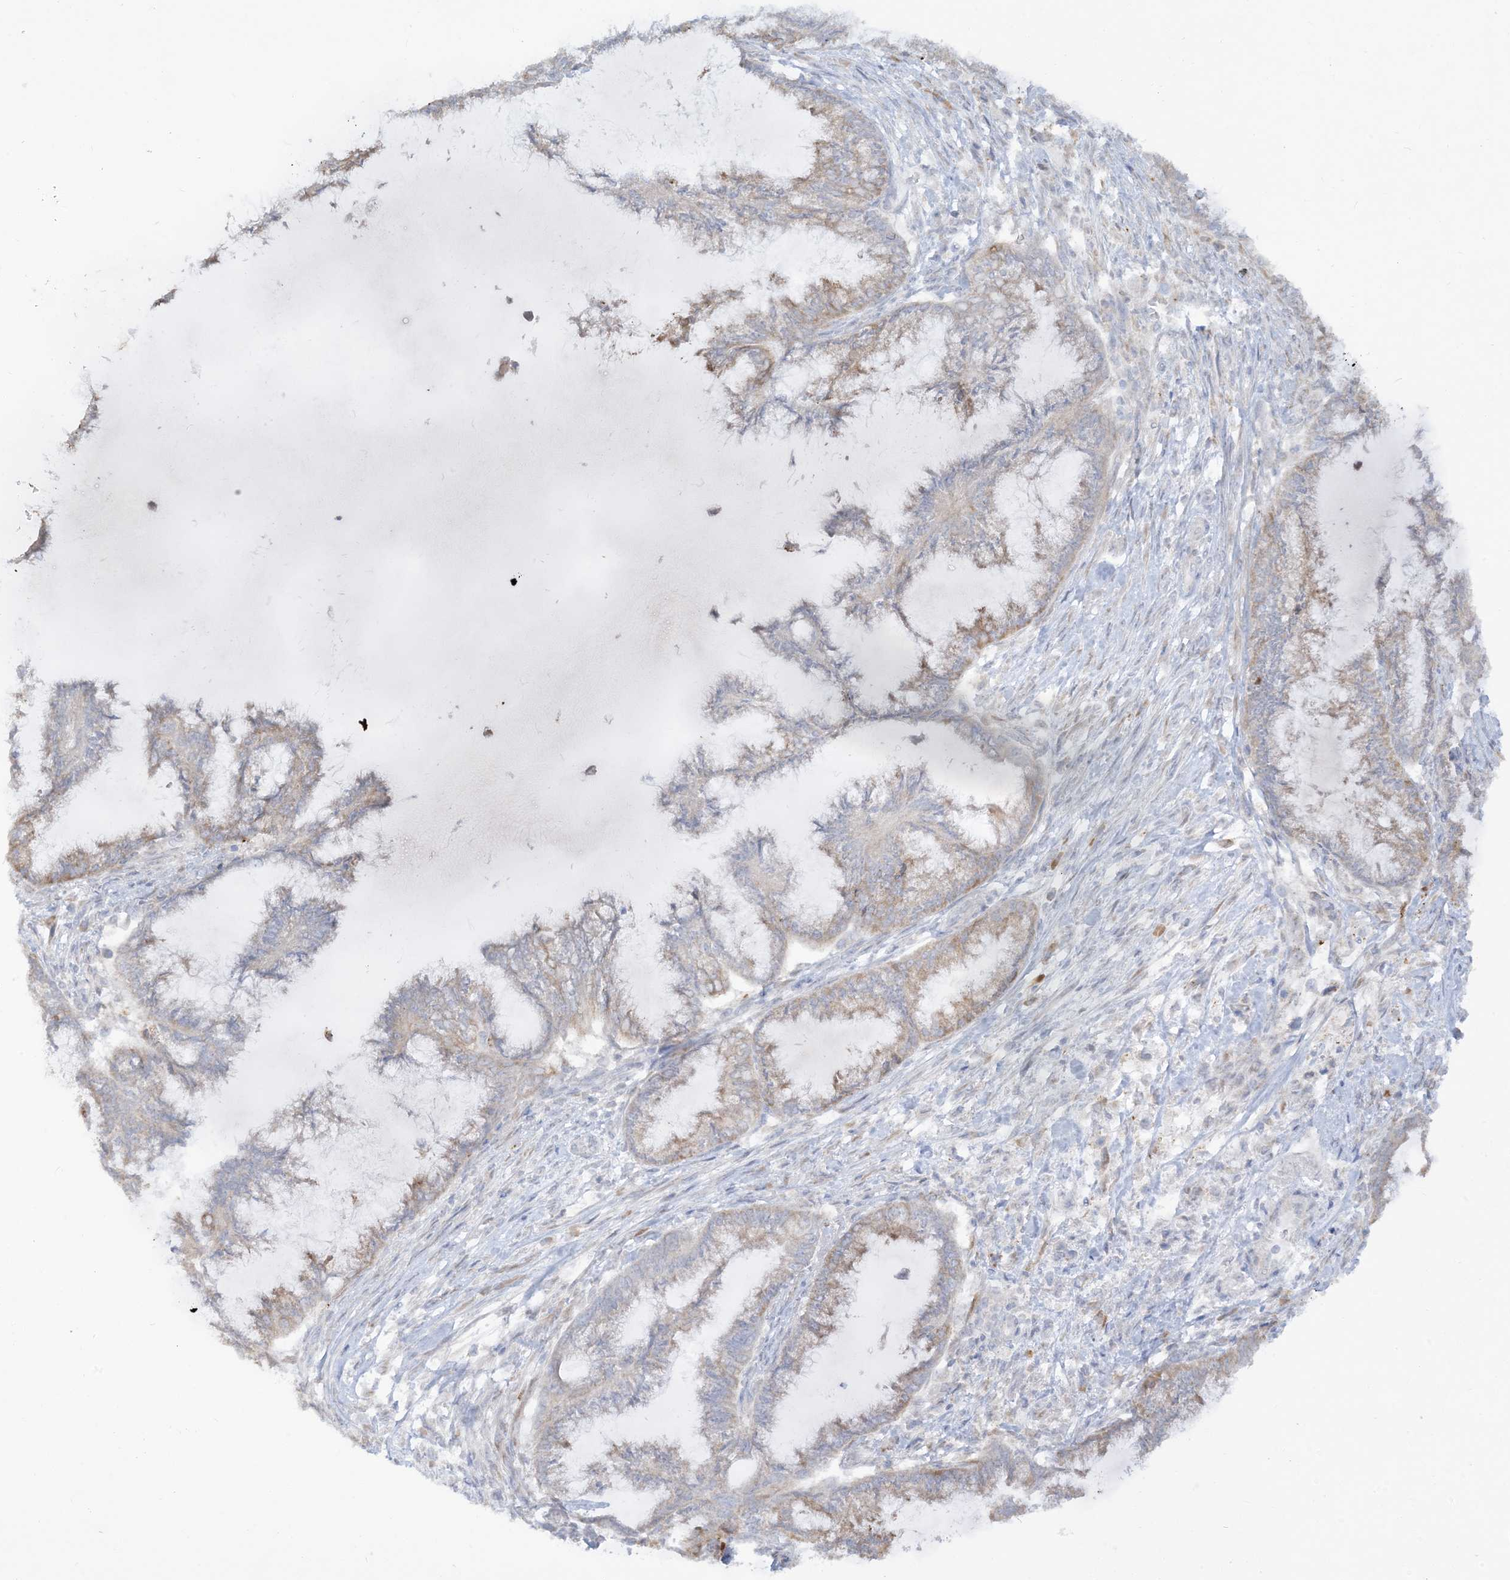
{"staining": {"intensity": "weak", "quantity": "<25%", "location": "cytoplasmic/membranous"}, "tissue": "endometrial cancer", "cell_type": "Tumor cells", "image_type": "cancer", "snomed": [{"axis": "morphology", "description": "Adenocarcinoma, NOS"}, {"axis": "topography", "description": "Endometrium"}], "caption": "This is a histopathology image of IHC staining of endometrial cancer (adenocarcinoma), which shows no positivity in tumor cells.", "gene": "LOXL3", "patient": {"sex": "female", "age": 86}}